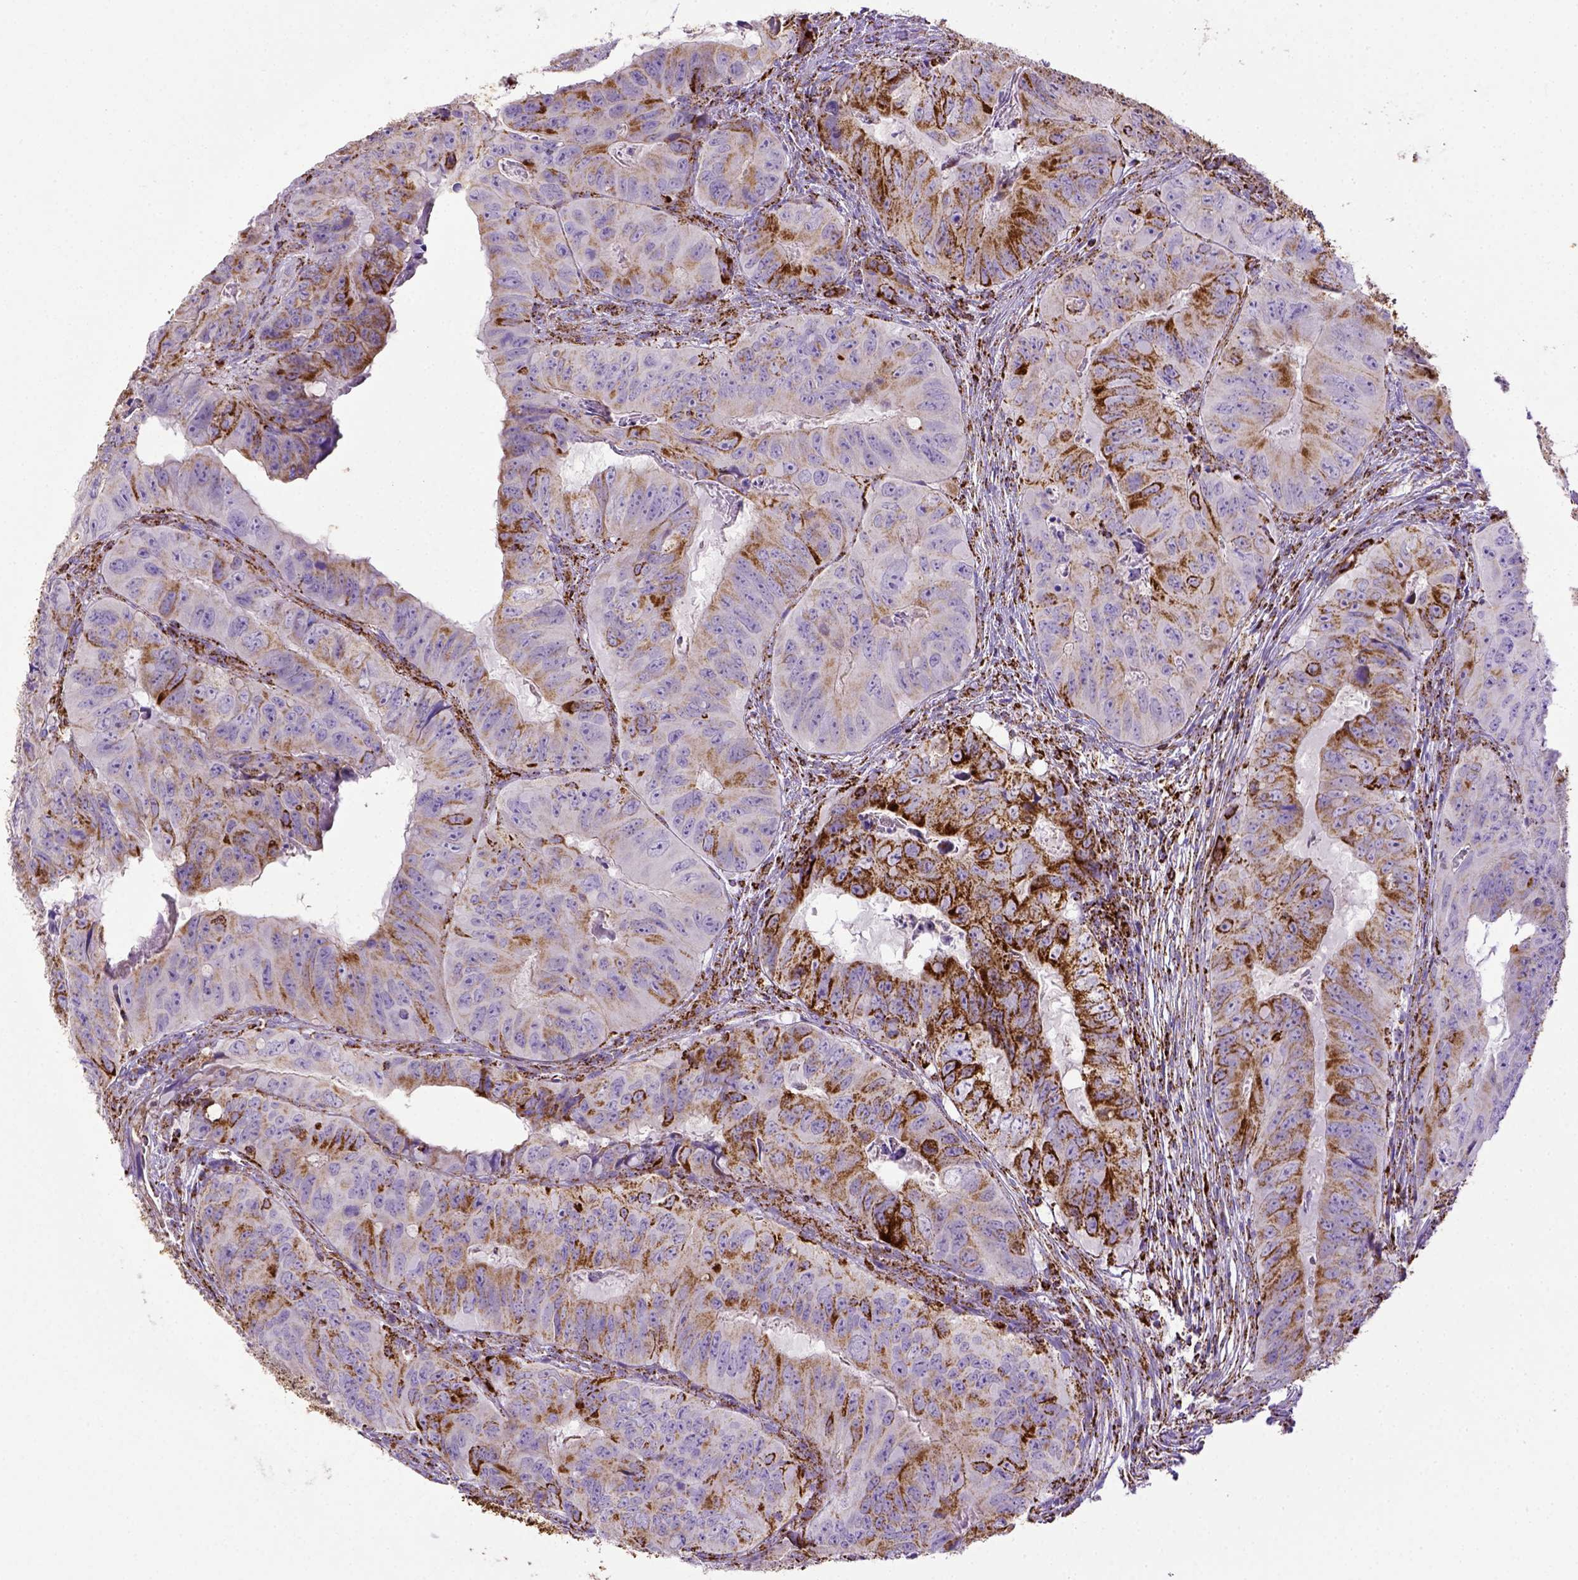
{"staining": {"intensity": "moderate", "quantity": ">75%", "location": "cytoplasmic/membranous"}, "tissue": "colorectal cancer", "cell_type": "Tumor cells", "image_type": "cancer", "snomed": [{"axis": "morphology", "description": "Adenocarcinoma, NOS"}, {"axis": "topography", "description": "Colon"}], "caption": "Colorectal cancer (adenocarcinoma) stained with DAB IHC exhibits medium levels of moderate cytoplasmic/membranous expression in about >75% of tumor cells. (DAB = brown stain, brightfield microscopy at high magnification).", "gene": "MT-CO1", "patient": {"sex": "male", "age": 79}}